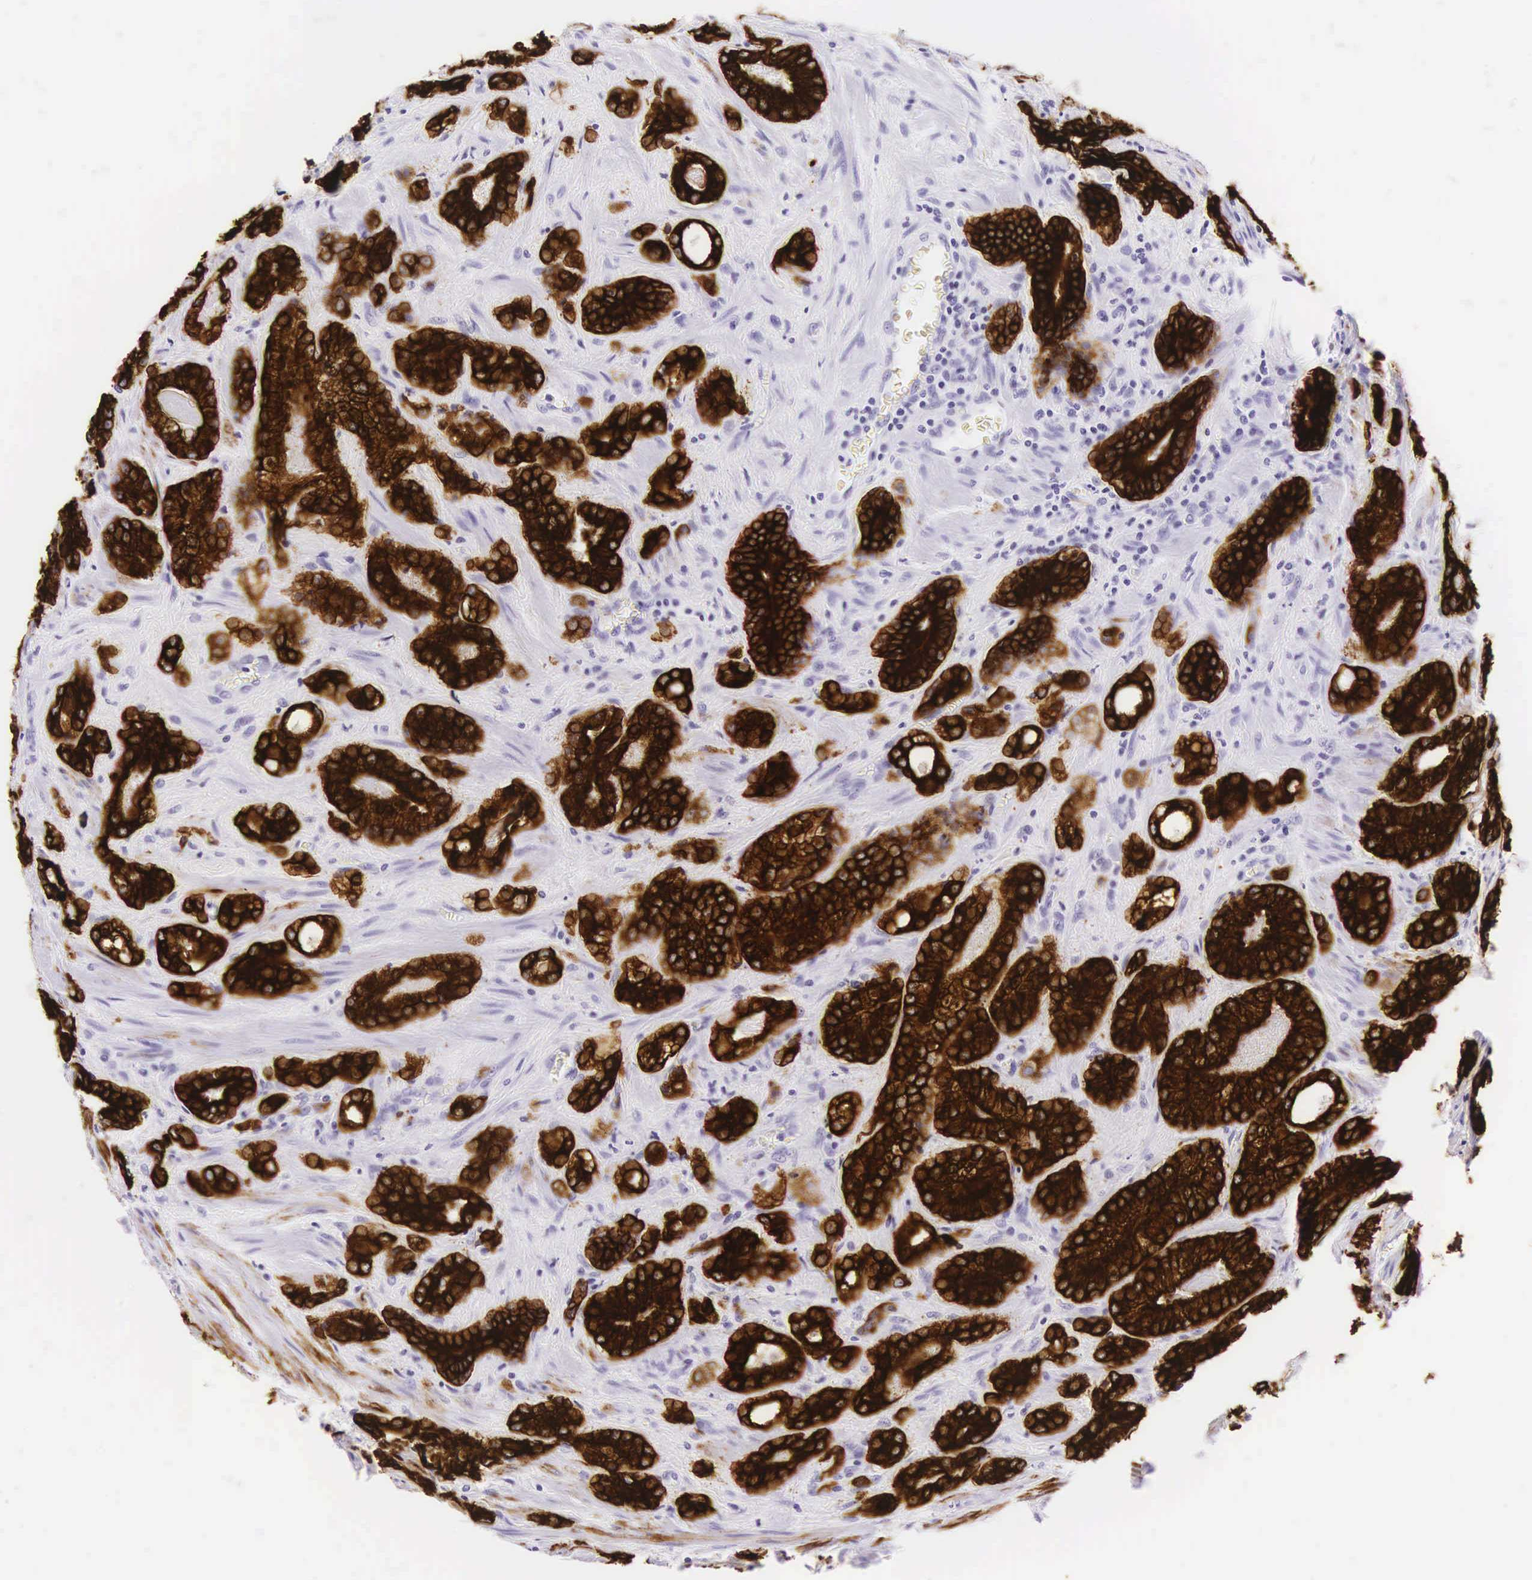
{"staining": {"intensity": "strong", "quantity": ">75%", "location": "cytoplasmic/membranous"}, "tissue": "prostate cancer", "cell_type": "Tumor cells", "image_type": "cancer", "snomed": [{"axis": "morphology", "description": "Adenocarcinoma, Medium grade"}, {"axis": "topography", "description": "Prostate"}], "caption": "This image shows IHC staining of prostate cancer, with high strong cytoplasmic/membranous expression in about >75% of tumor cells.", "gene": "KRT18", "patient": {"sex": "male", "age": 68}}